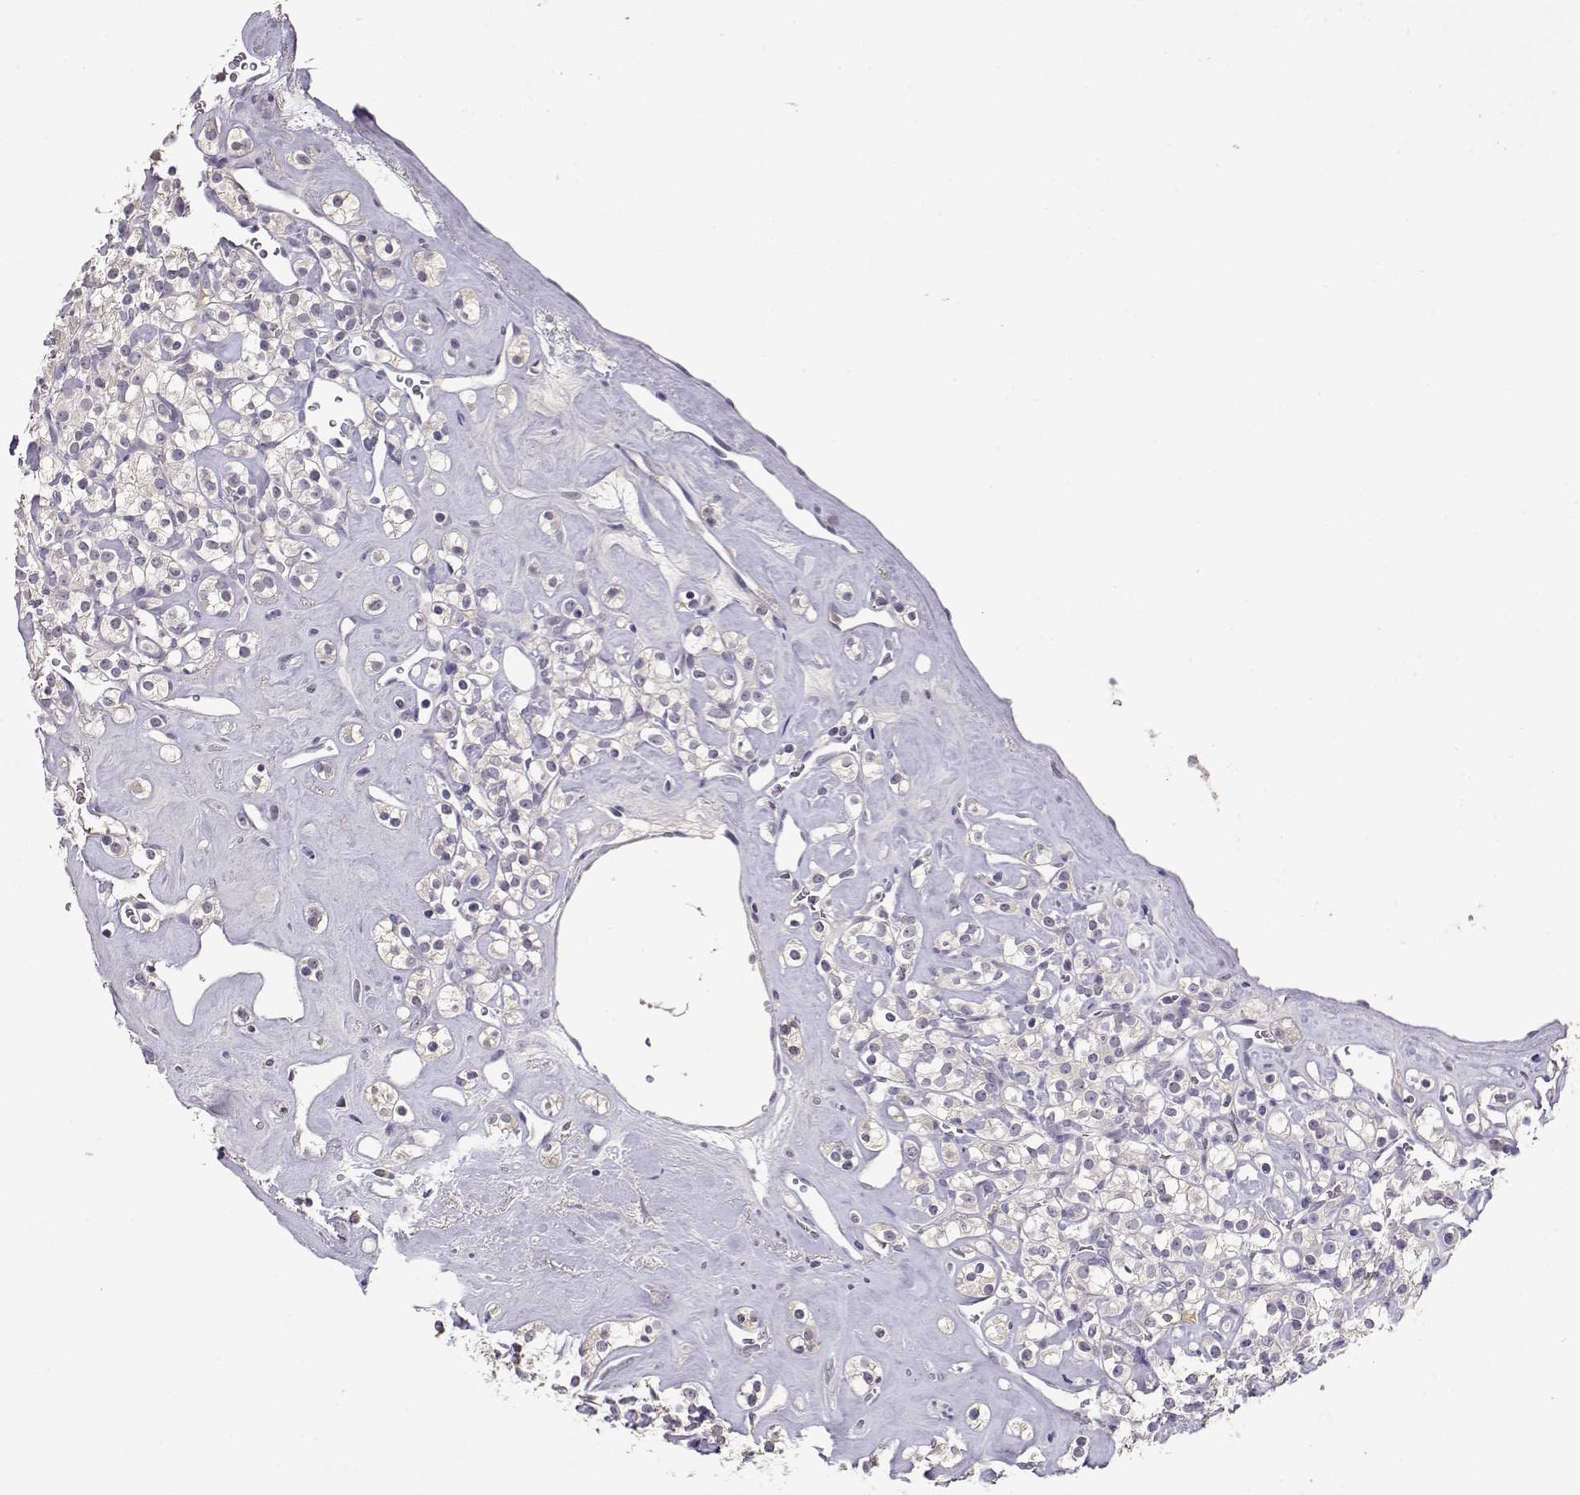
{"staining": {"intensity": "negative", "quantity": "none", "location": "none"}, "tissue": "renal cancer", "cell_type": "Tumor cells", "image_type": "cancer", "snomed": [{"axis": "morphology", "description": "Adenocarcinoma, NOS"}, {"axis": "topography", "description": "Kidney"}], "caption": "An image of renal cancer stained for a protein demonstrates no brown staining in tumor cells.", "gene": "TACR1", "patient": {"sex": "male", "age": 77}}